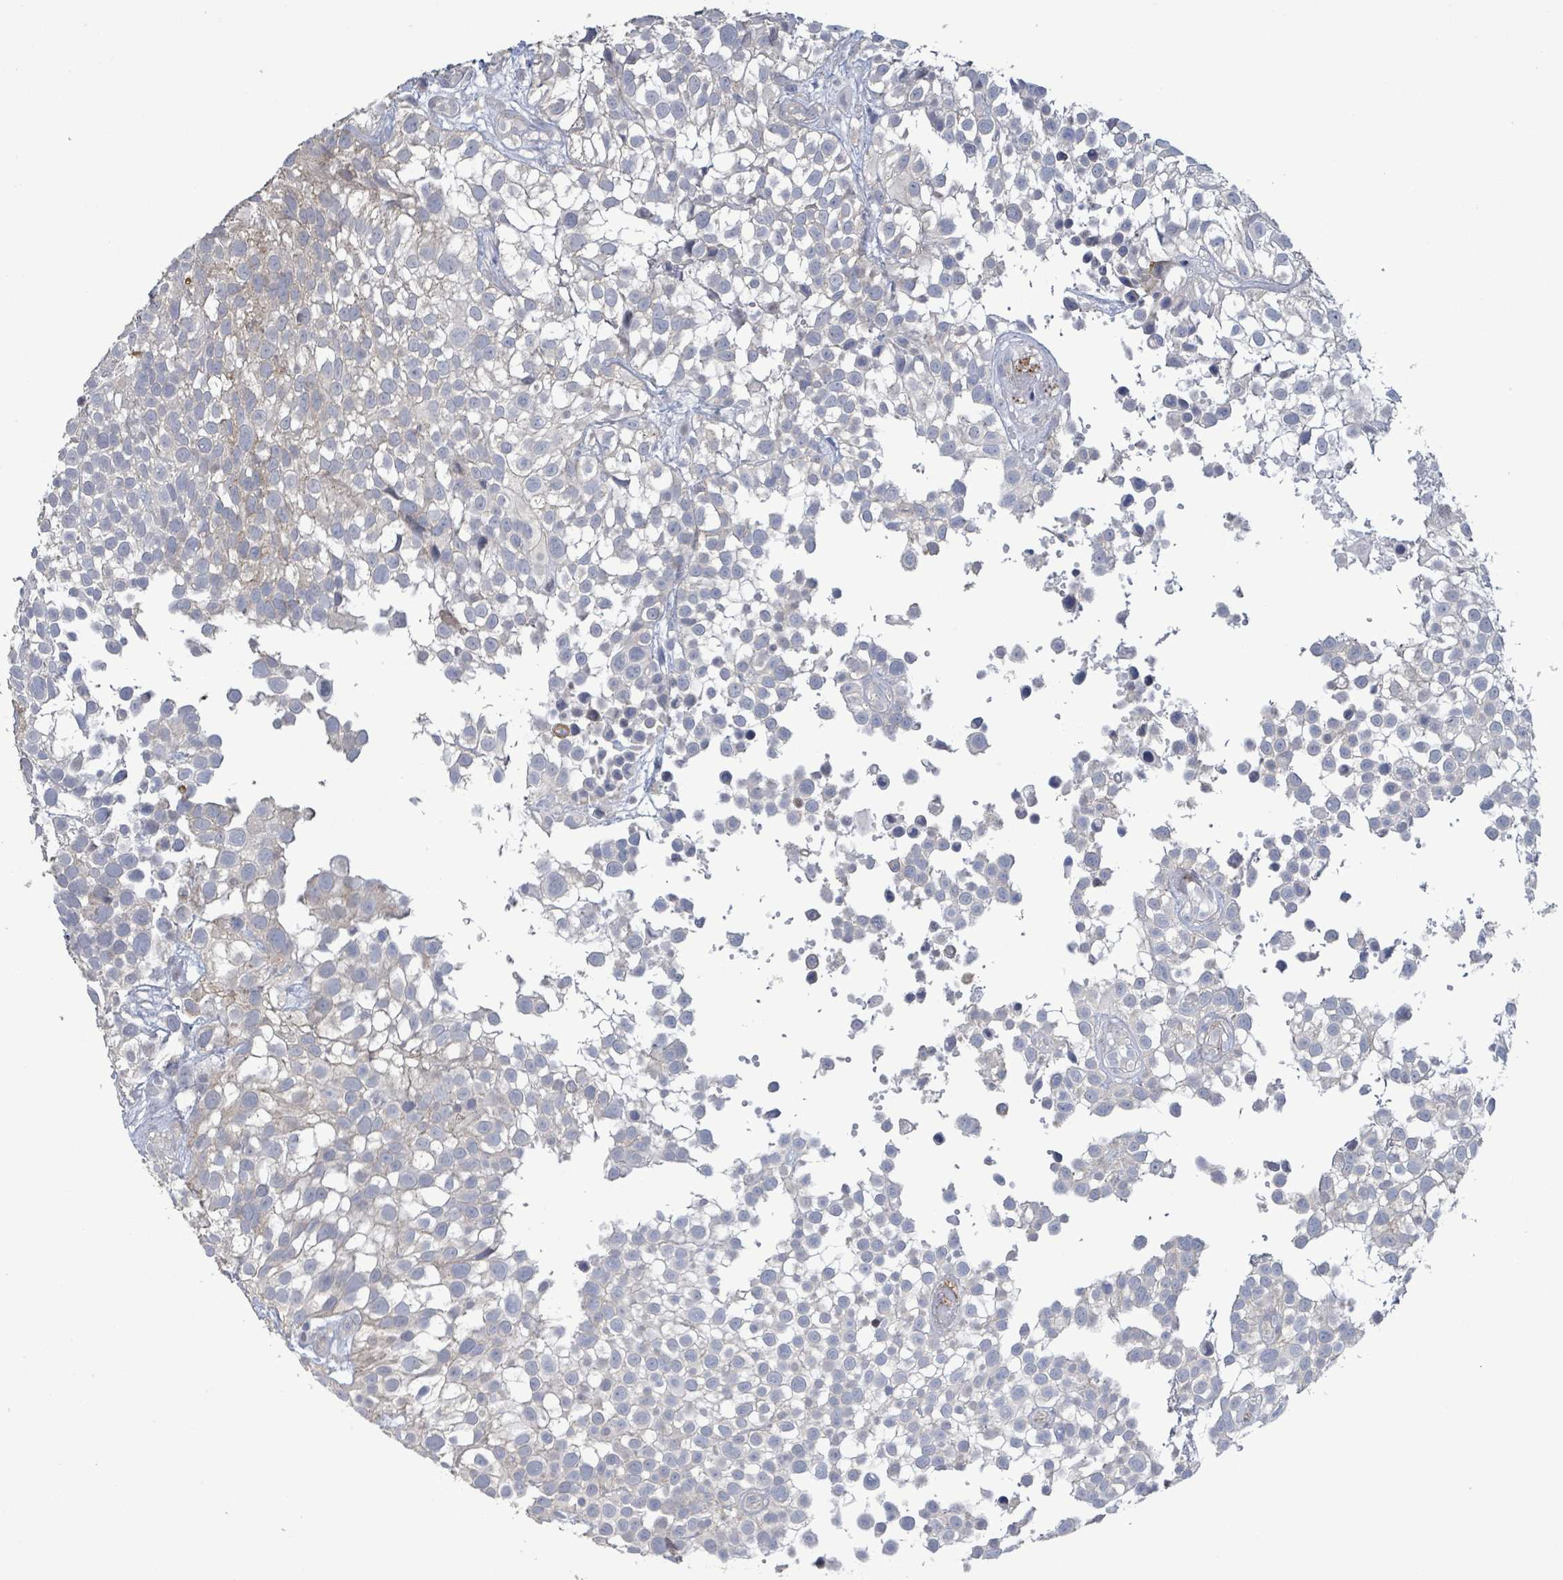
{"staining": {"intensity": "negative", "quantity": "none", "location": "none"}, "tissue": "urothelial cancer", "cell_type": "Tumor cells", "image_type": "cancer", "snomed": [{"axis": "morphology", "description": "Urothelial carcinoma, High grade"}, {"axis": "topography", "description": "Urinary bladder"}], "caption": "DAB immunohistochemical staining of urothelial cancer reveals no significant staining in tumor cells.", "gene": "LILRA4", "patient": {"sex": "male", "age": 56}}